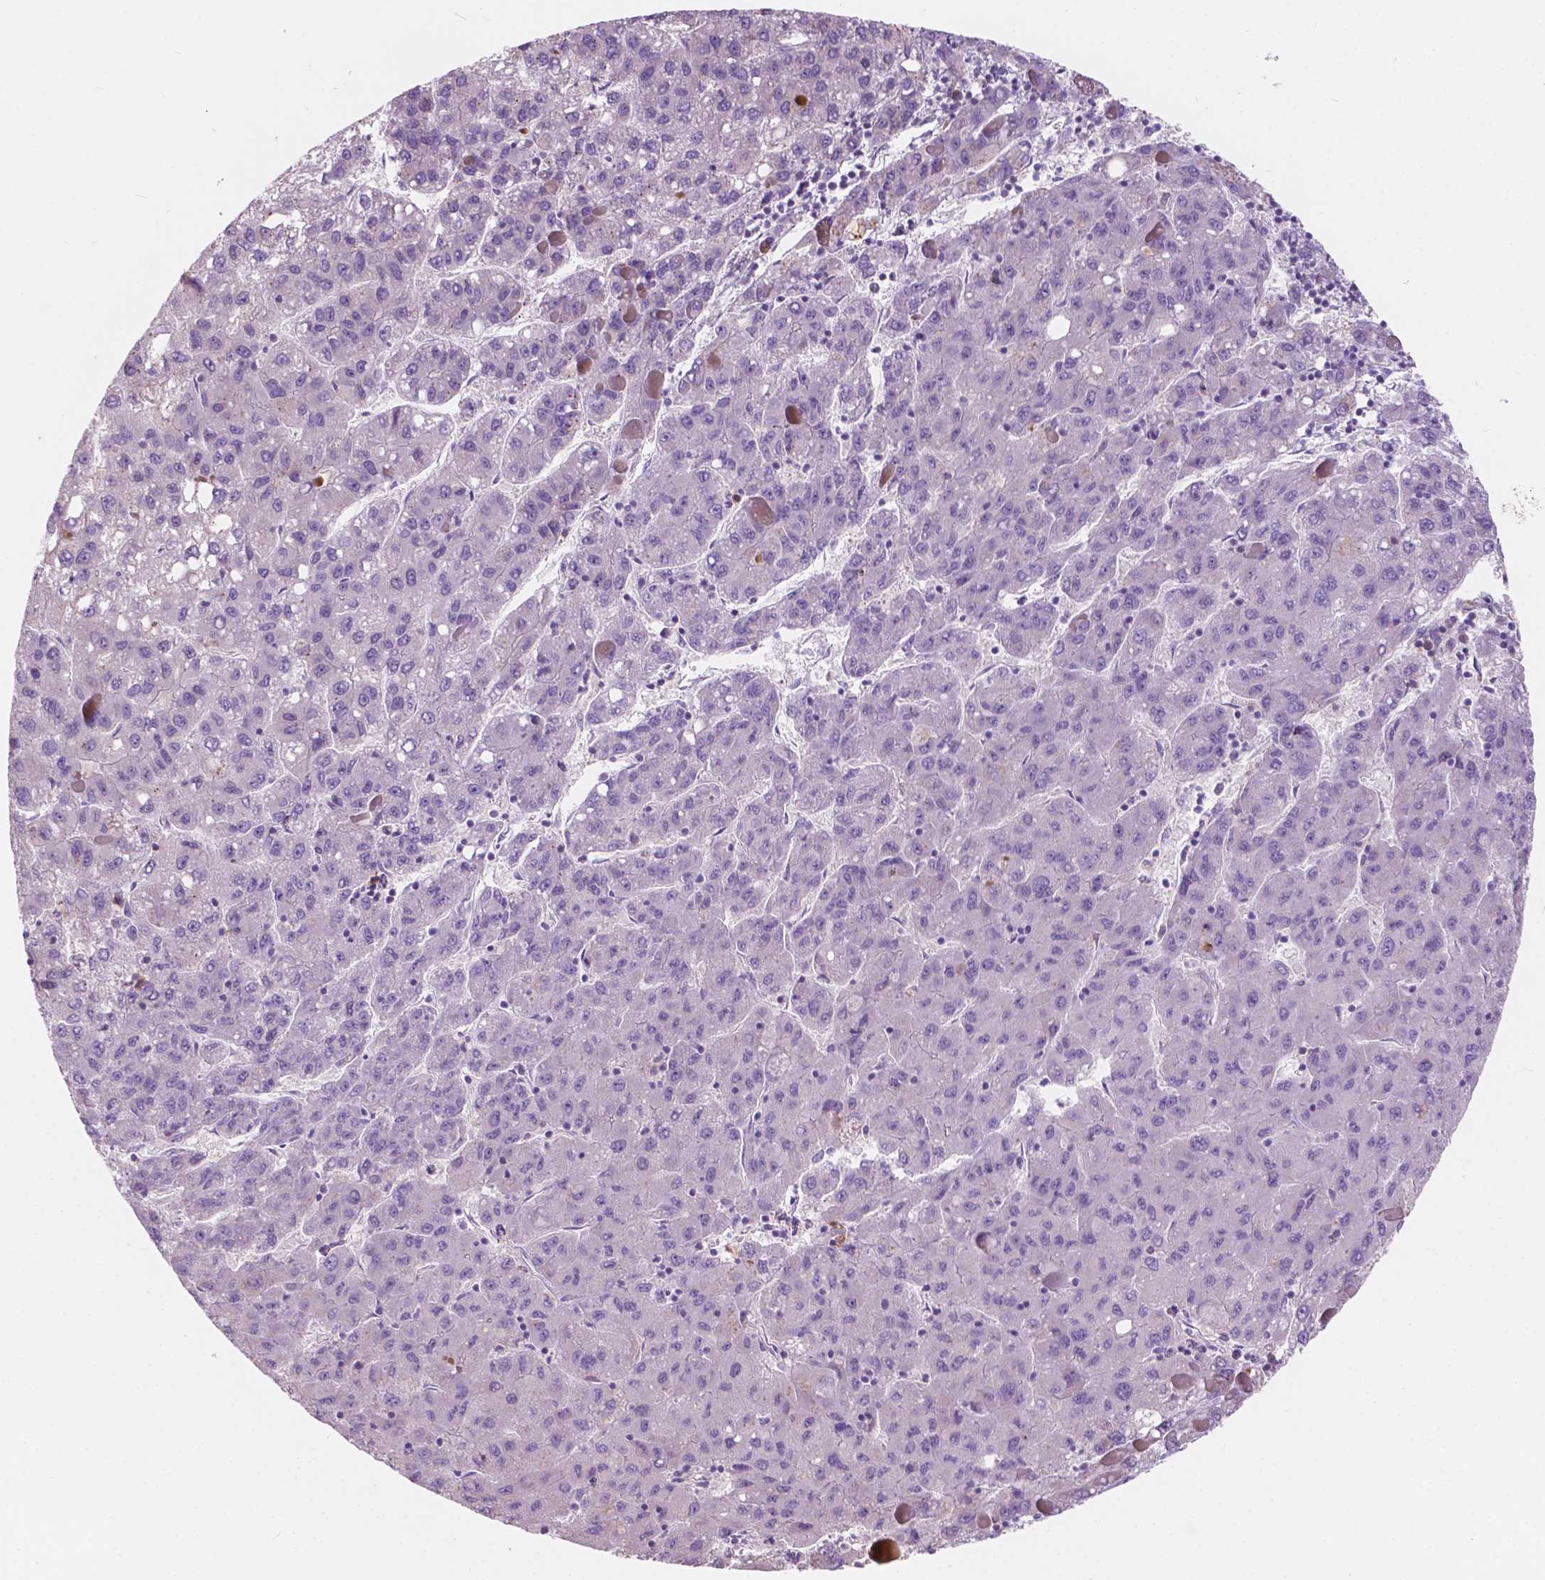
{"staining": {"intensity": "negative", "quantity": "none", "location": "none"}, "tissue": "liver cancer", "cell_type": "Tumor cells", "image_type": "cancer", "snomed": [{"axis": "morphology", "description": "Carcinoma, Hepatocellular, NOS"}, {"axis": "topography", "description": "Liver"}], "caption": "This image is of liver hepatocellular carcinoma stained with immunohistochemistry (IHC) to label a protein in brown with the nuclei are counter-stained blue. There is no staining in tumor cells.", "gene": "SEMA4A", "patient": {"sex": "female", "age": 82}}